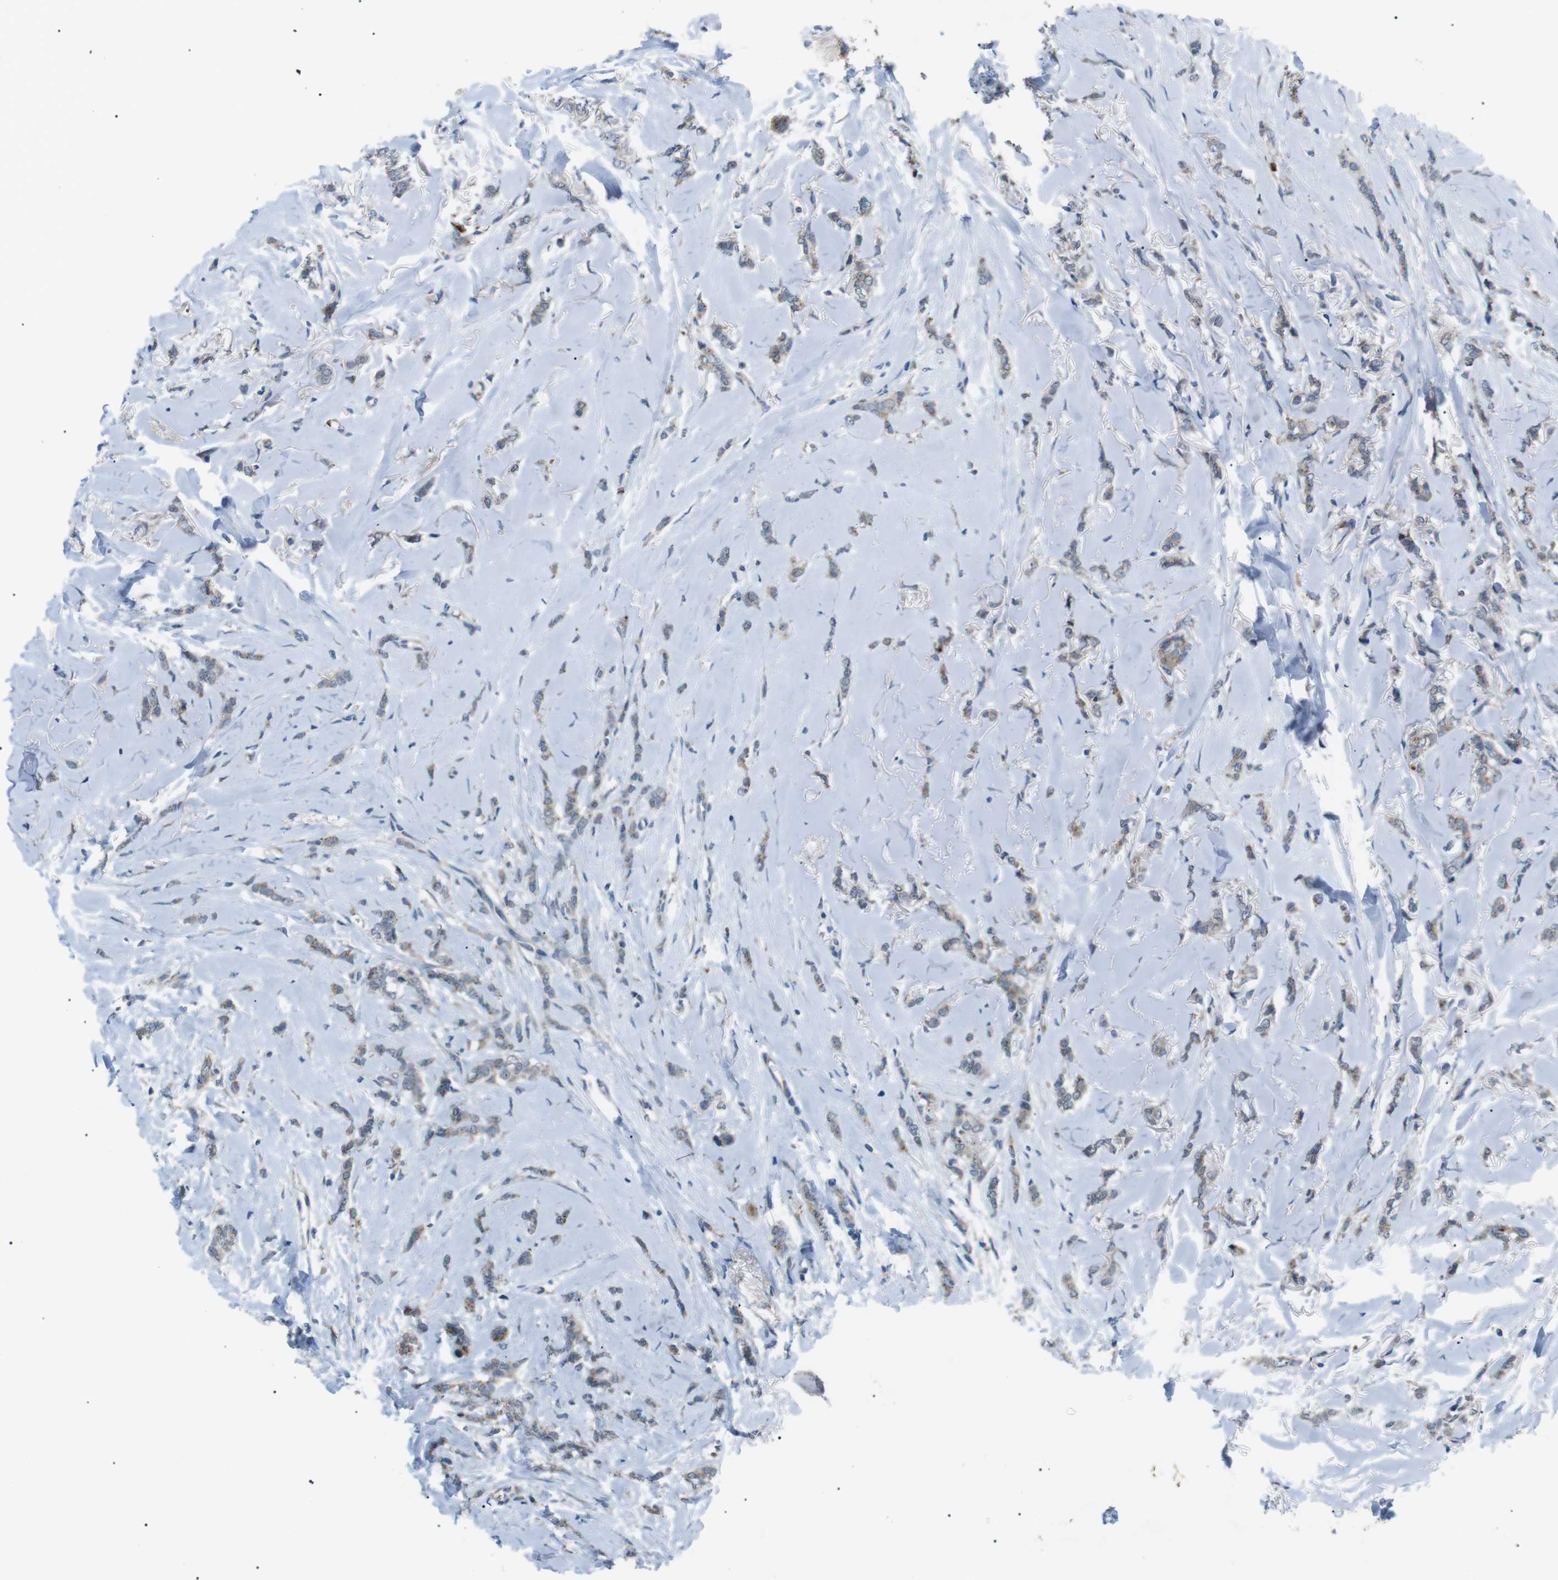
{"staining": {"intensity": "negative", "quantity": "none", "location": "none"}, "tissue": "breast cancer", "cell_type": "Tumor cells", "image_type": "cancer", "snomed": [{"axis": "morphology", "description": "Lobular carcinoma"}, {"axis": "topography", "description": "Skin"}, {"axis": "topography", "description": "Breast"}], "caption": "Lobular carcinoma (breast) was stained to show a protein in brown. There is no significant positivity in tumor cells.", "gene": "B4GALNT2", "patient": {"sex": "female", "age": 46}}